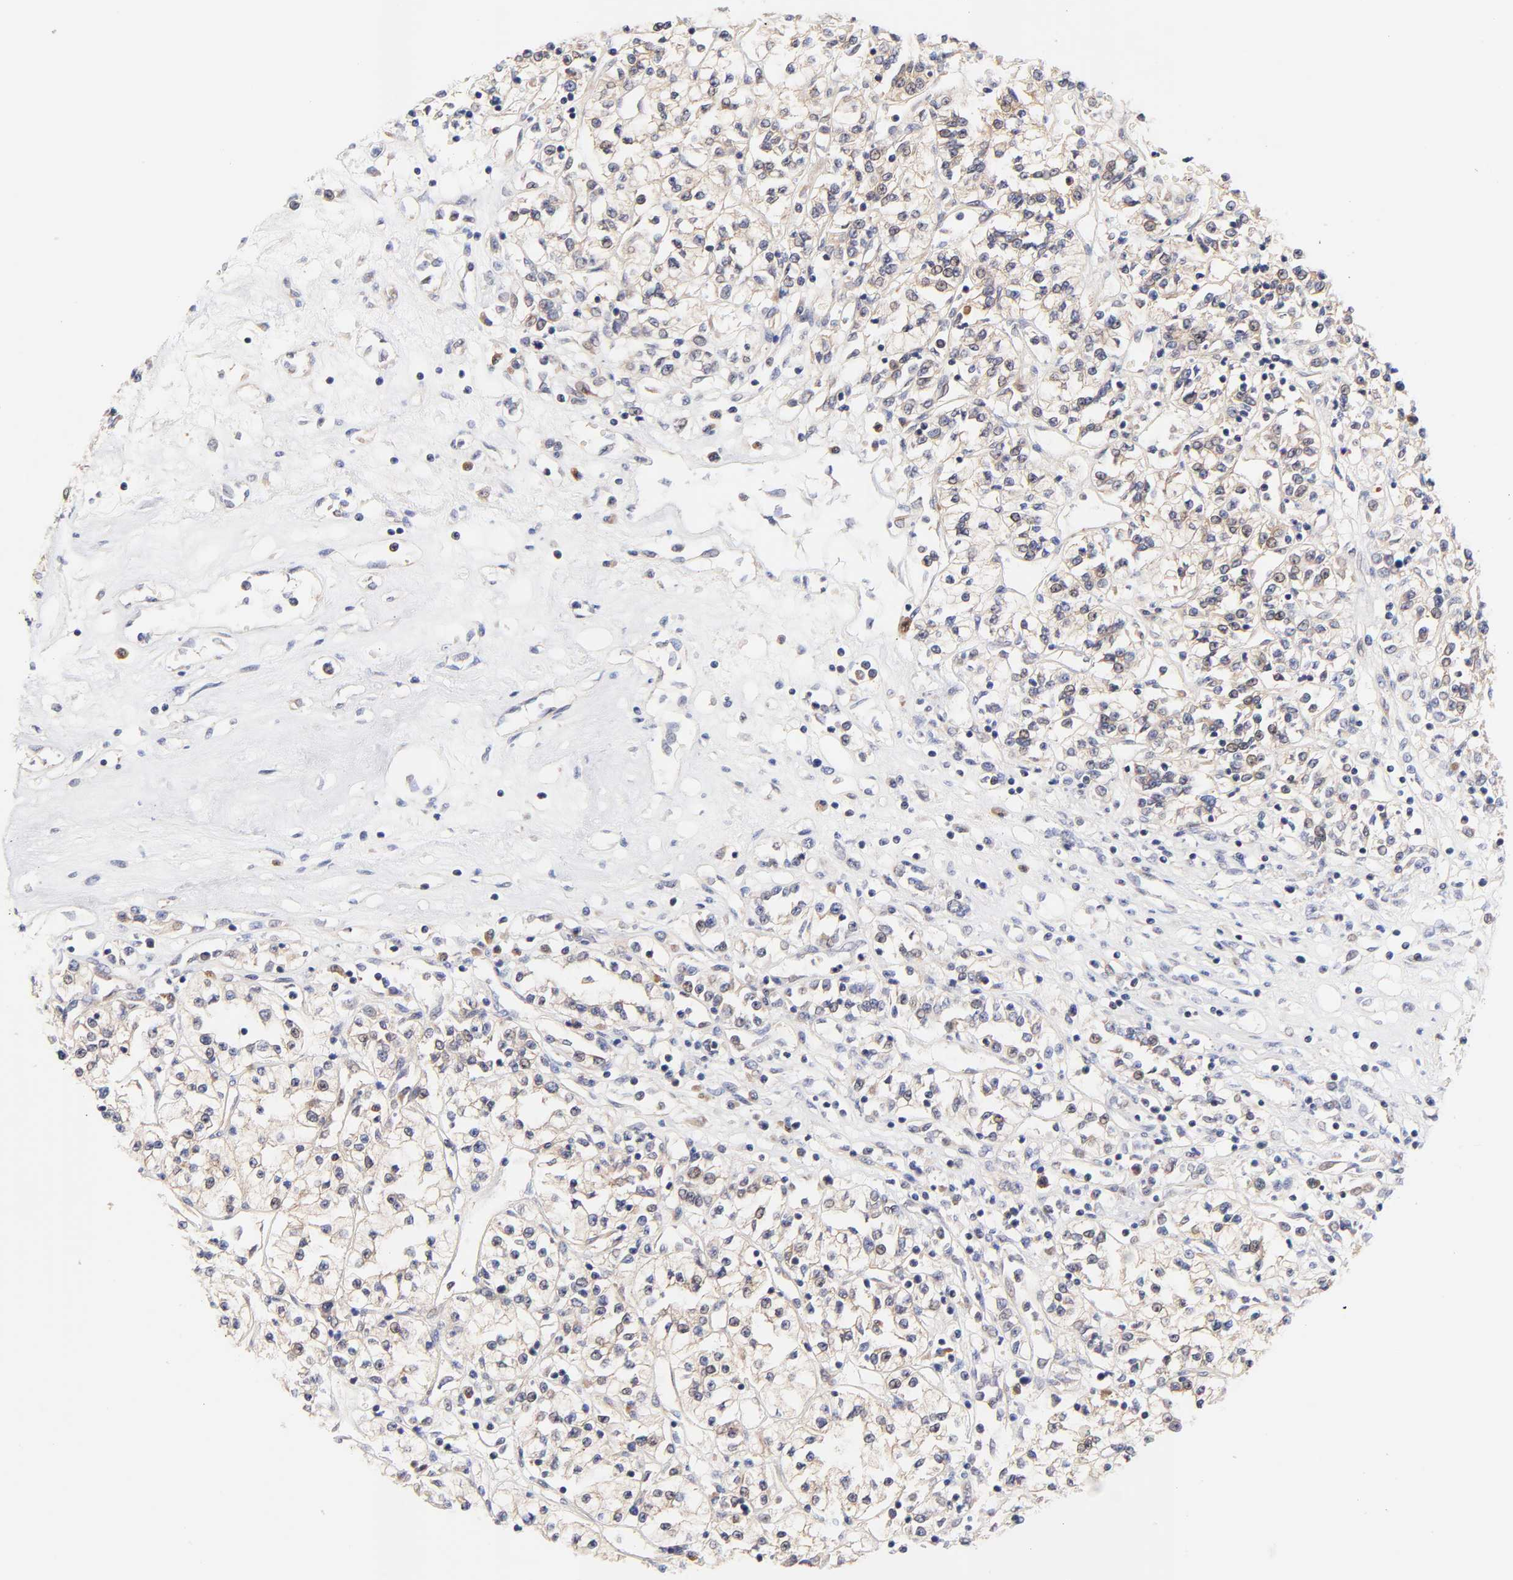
{"staining": {"intensity": "moderate", "quantity": "<25%", "location": "nuclear"}, "tissue": "renal cancer", "cell_type": "Tumor cells", "image_type": "cancer", "snomed": [{"axis": "morphology", "description": "Adenocarcinoma, NOS"}, {"axis": "topography", "description": "Kidney"}], "caption": "Tumor cells exhibit low levels of moderate nuclear staining in about <25% of cells in human renal cancer (adenocarcinoma). The staining was performed using DAB to visualize the protein expression in brown, while the nuclei were stained in blue with hematoxylin (Magnification: 20x).", "gene": "TXNL1", "patient": {"sex": "female", "age": 76}}